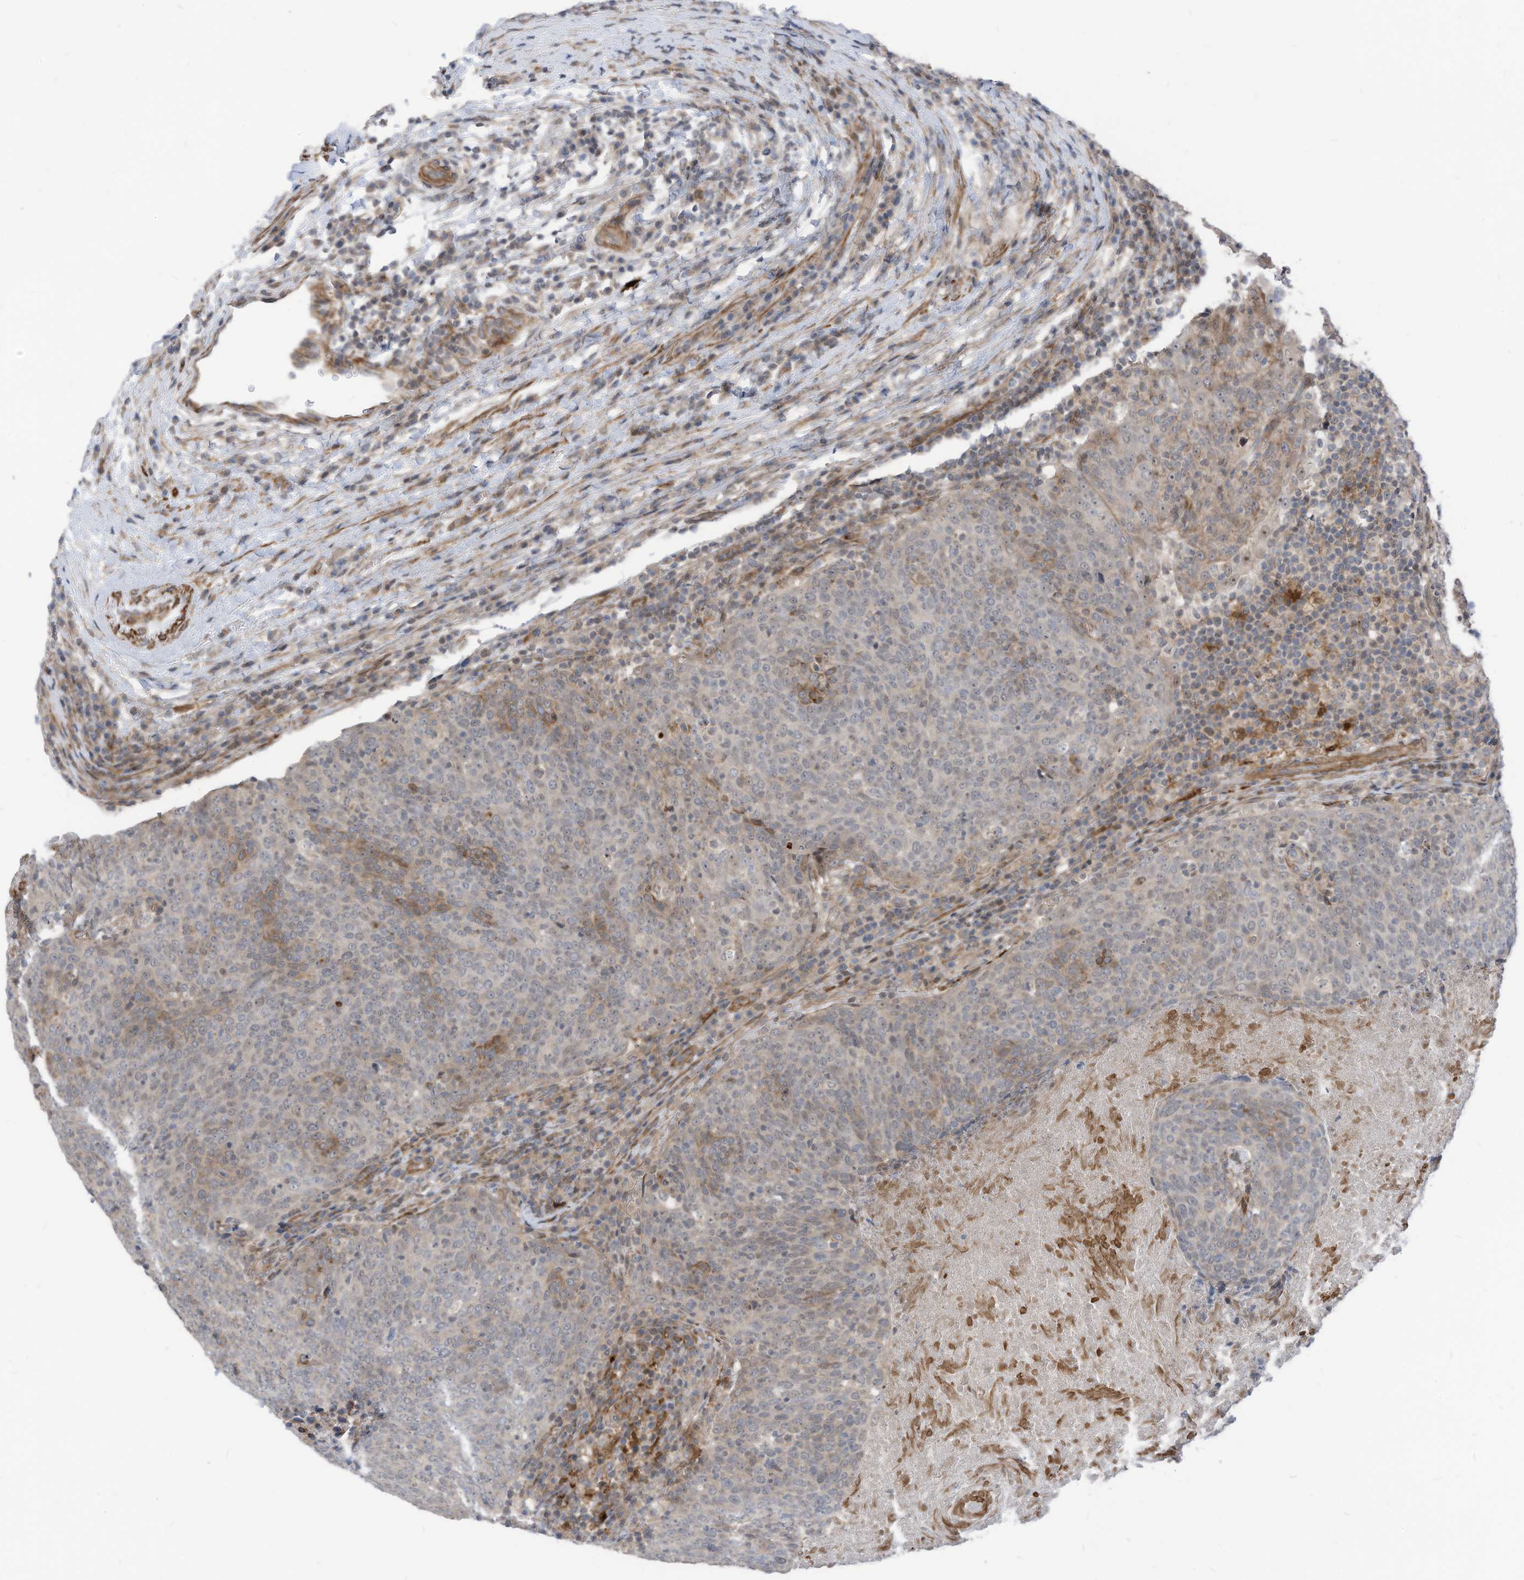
{"staining": {"intensity": "moderate", "quantity": "<25%", "location": "cytoplasmic/membranous"}, "tissue": "head and neck cancer", "cell_type": "Tumor cells", "image_type": "cancer", "snomed": [{"axis": "morphology", "description": "Squamous cell carcinoma, NOS"}, {"axis": "morphology", "description": "Squamous cell carcinoma, metastatic, NOS"}, {"axis": "topography", "description": "Lymph node"}, {"axis": "topography", "description": "Head-Neck"}], "caption": "Human head and neck cancer stained with a brown dye reveals moderate cytoplasmic/membranous positive staining in about <25% of tumor cells.", "gene": "GPATCH3", "patient": {"sex": "male", "age": 62}}